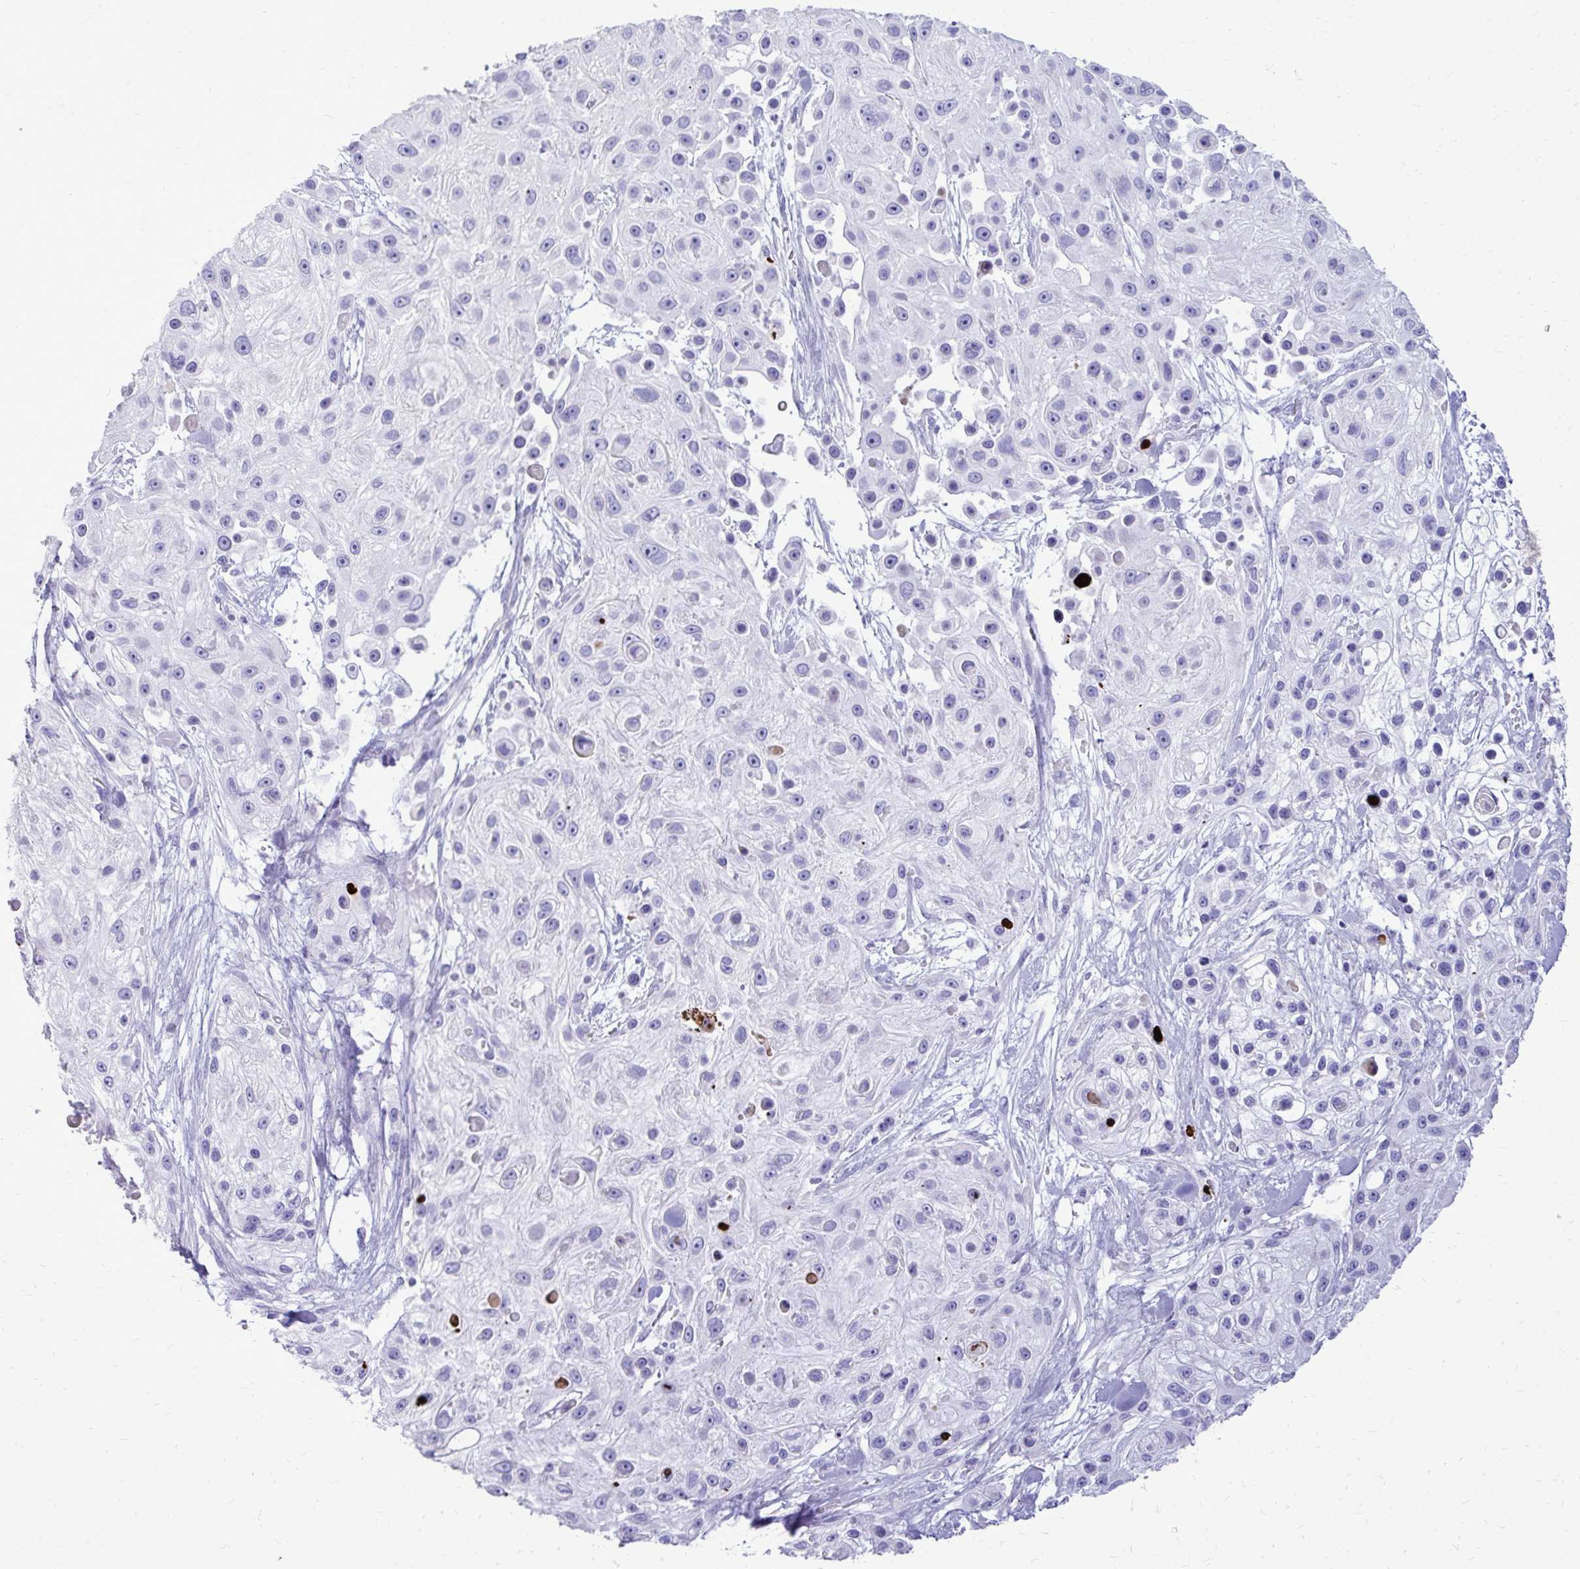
{"staining": {"intensity": "negative", "quantity": "none", "location": "none"}, "tissue": "skin cancer", "cell_type": "Tumor cells", "image_type": "cancer", "snomed": [{"axis": "morphology", "description": "Squamous cell carcinoma, NOS"}, {"axis": "topography", "description": "Skin"}], "caption": "The immunohistochemistry (IHC) histopathology image has no significant positivity in tumor cells of skin cancer (squamous cell carcinoma) tissue.", "gene": "BCL6B", "patient": {"sex": "male", "age": 67}}